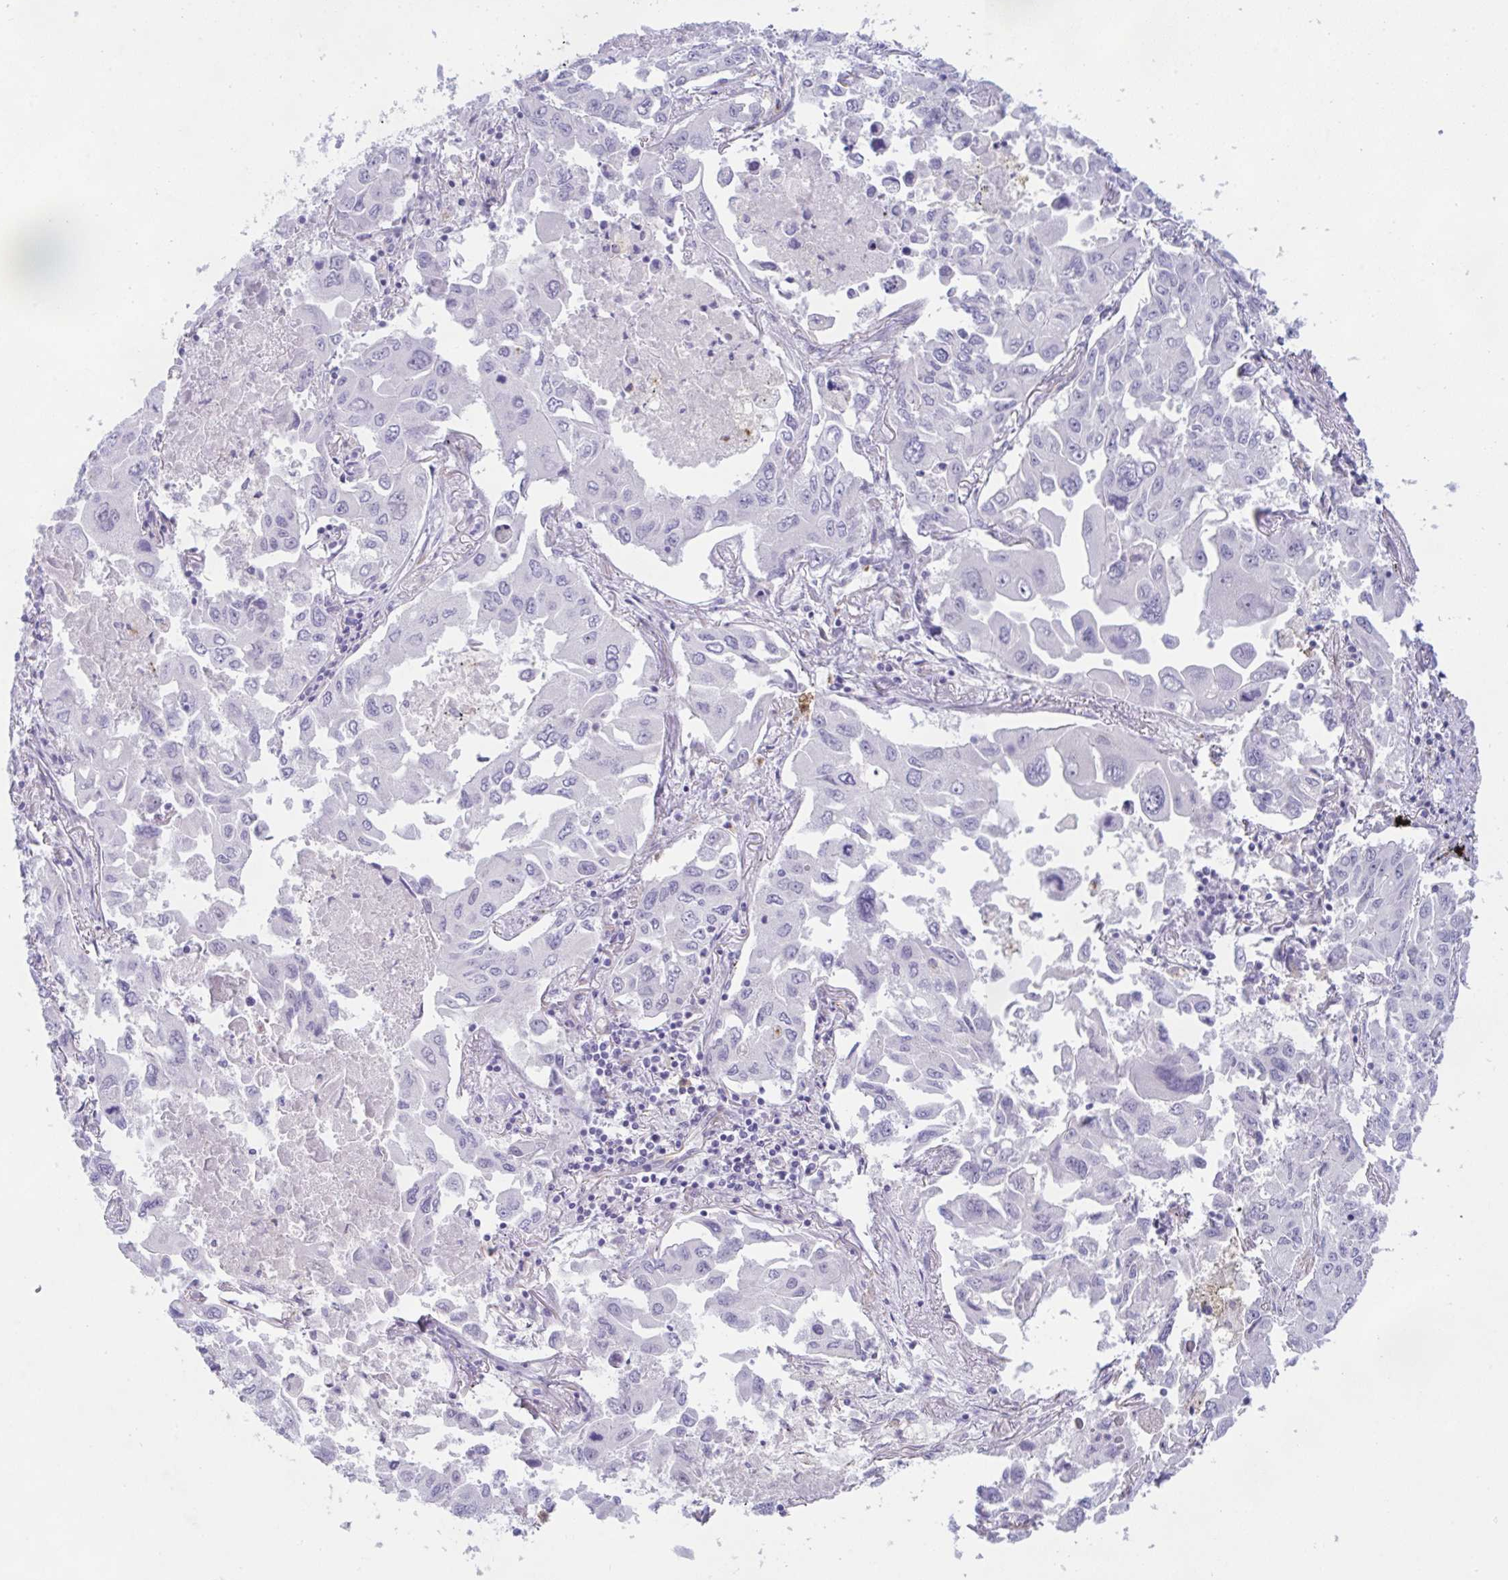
{"staining": {"intensity": "negative", "quantity": "none", "location": "none"}, "tissue": "lung cancer", "cell_type": "Tumor cells", "image_type": "cancer", "snomed": [{"axis": "morphology", "description": "Adenocarcinoma, NOS"}, {"axis": "topography", "description": "Lung"}], "caption": "Tumor cells show no significant staining in lung cancer. (DAB (3,3'-diaminobenzidine) immunohistochemistry (IHC) with hematoxylin counter stain).", "gene": "DCBLD1", "patient": {"sex": "male", "age": 64}}